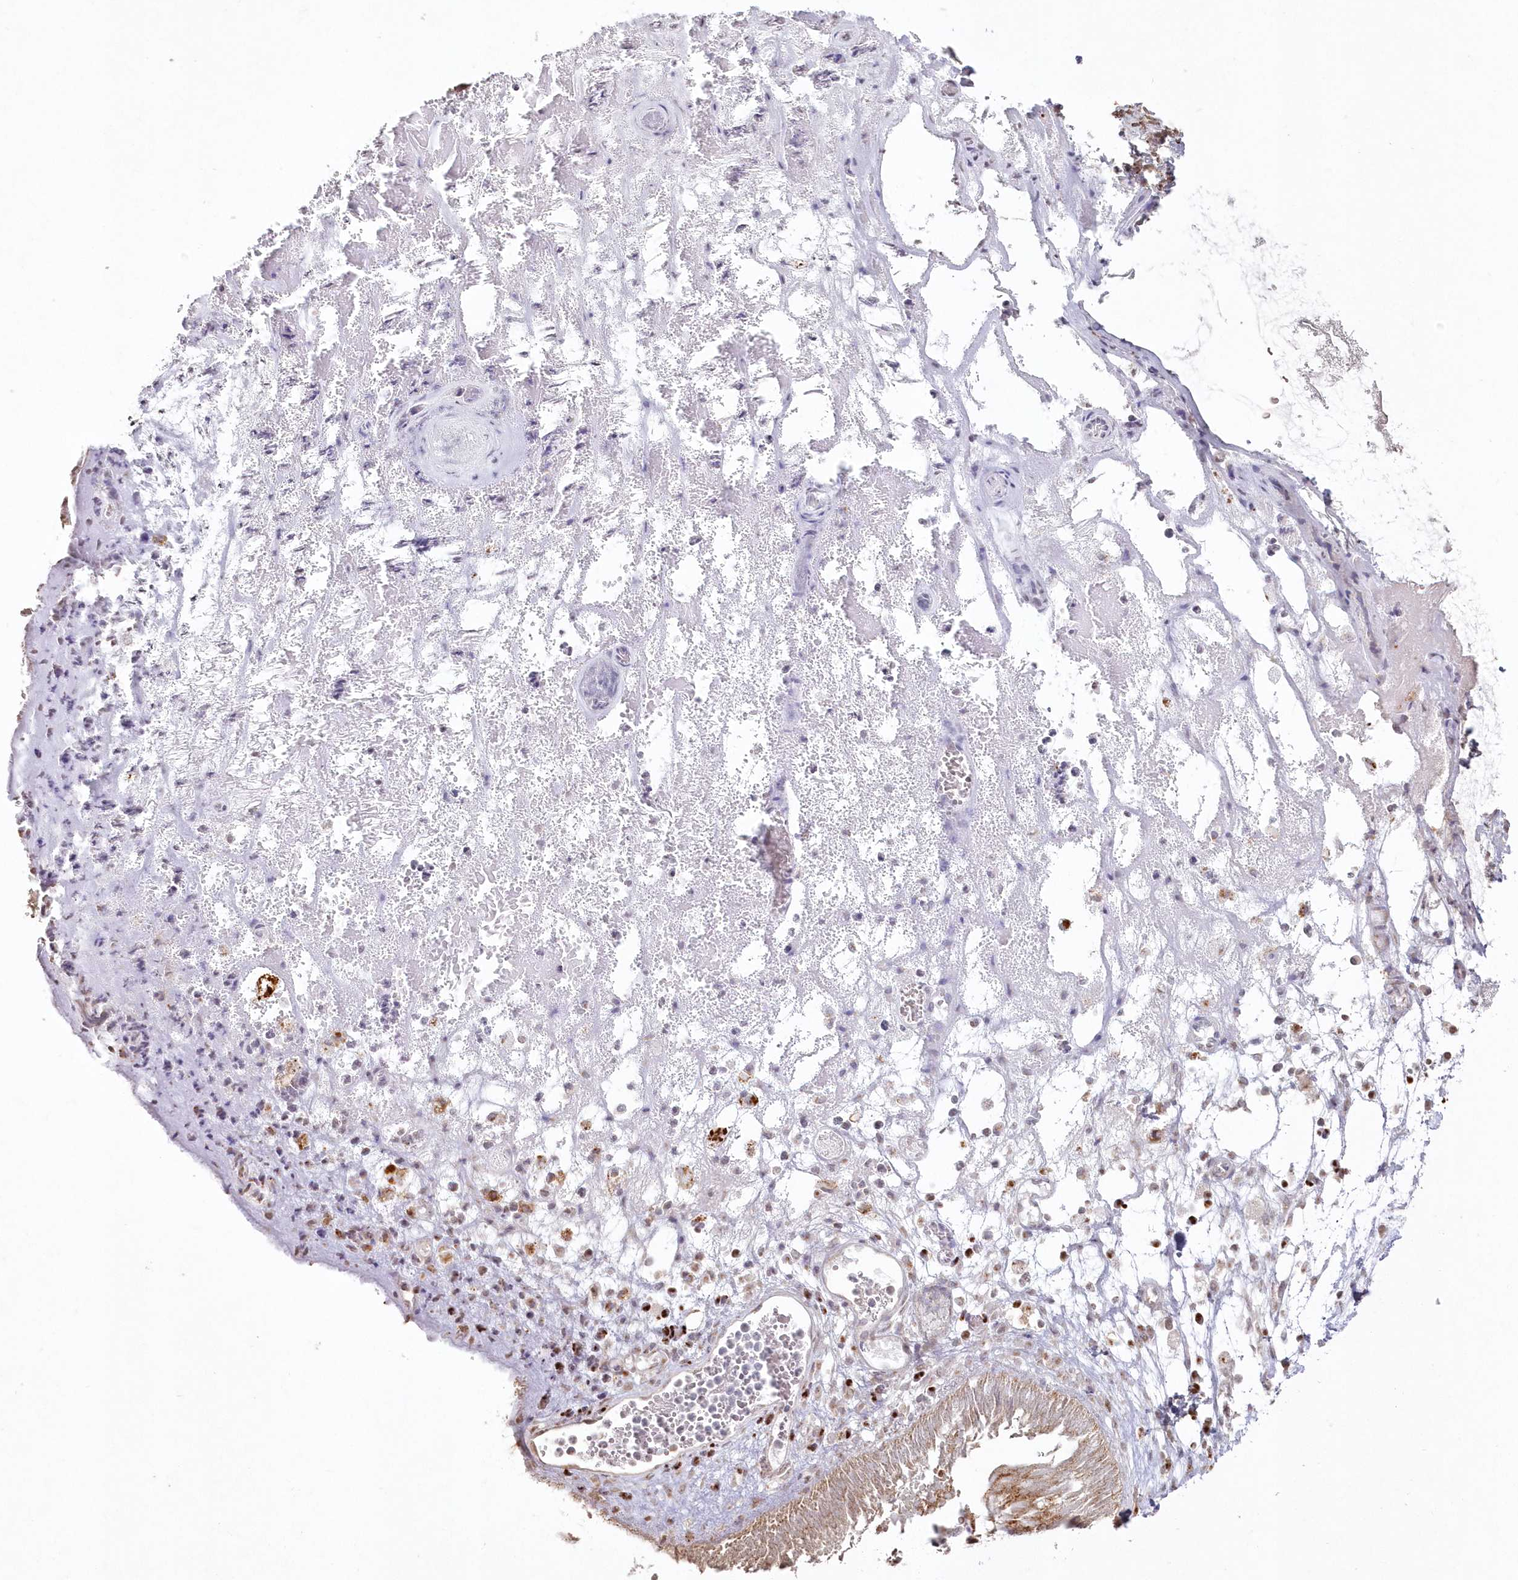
{"staining": {"intensity": "strong", "quantity": ">75%", "location": "cytoplasmic/membranous"}, "tissue": "nasopharynx", "cell_type": "Respiratory epithelial cells", "image_type": "normal", "snomed": [{"axis": "morphology", "description": "Normal tissue, NOS"}, {"axis": "morphology", "description": "Inflammation, NOS"}, {"axis": "morphology", "description": "Malignant melanoma, Metastatic site"}, {"axis": "topography", "description": "Nasopharynx"}], "caption": "A micrograph of nasopharynx stained for a protein reveals strong cytoplasmic/membranous brown staining in respiratory epithelial cells. (DAB (3,3'-diaminobenzidine) IHC, brown staining for protein, blue staining for nuclei).", "gene": "ARSB", "patient": {"sex": "male", "age": 70}}